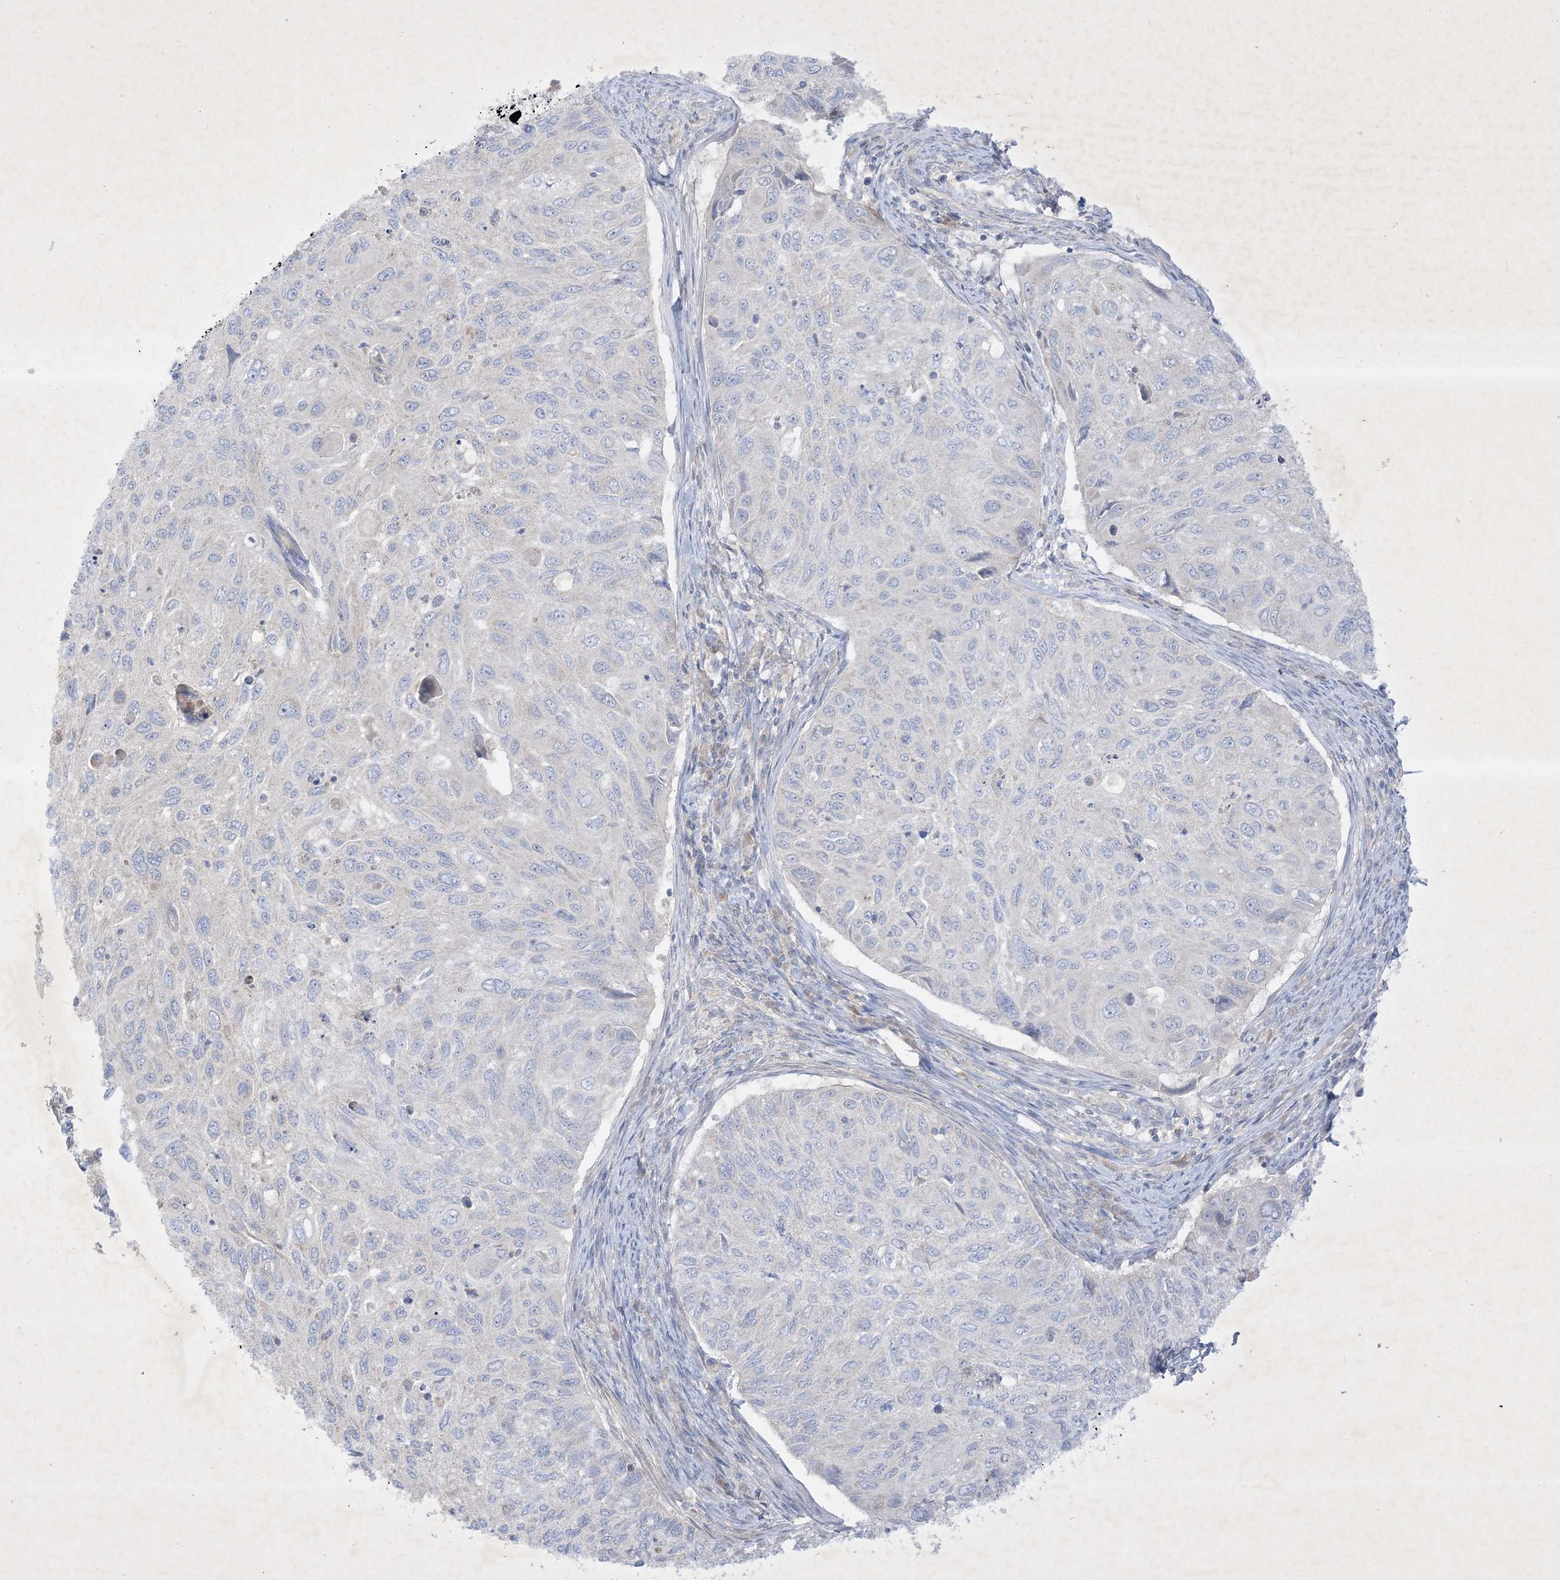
{"staining": {"intensity": "negative", "quantity": "none", "location": "none"}, "tissue": "cervical cancer", "cell_type": "Tumor cells", "image_type": "cancer", "snomed": [{"axis": "morphology", "description": "Squamous cell carcinoma, NOS"}, {"axis": "topography", "description": "Cervix"}], "caption": "IHC photomicrograph of neoplastic tissue: cervical squamous cell carcinoma stained with DAB reveals no significant protein staining in tumor cells. The staining is performed using DAB (3,3'-diaminobenzidine) brown chromogen with nuclei counter-stained in using hematoxylin.", "gene": "PLEKHA3", "patient": {"sex": "female", "age": 70}}